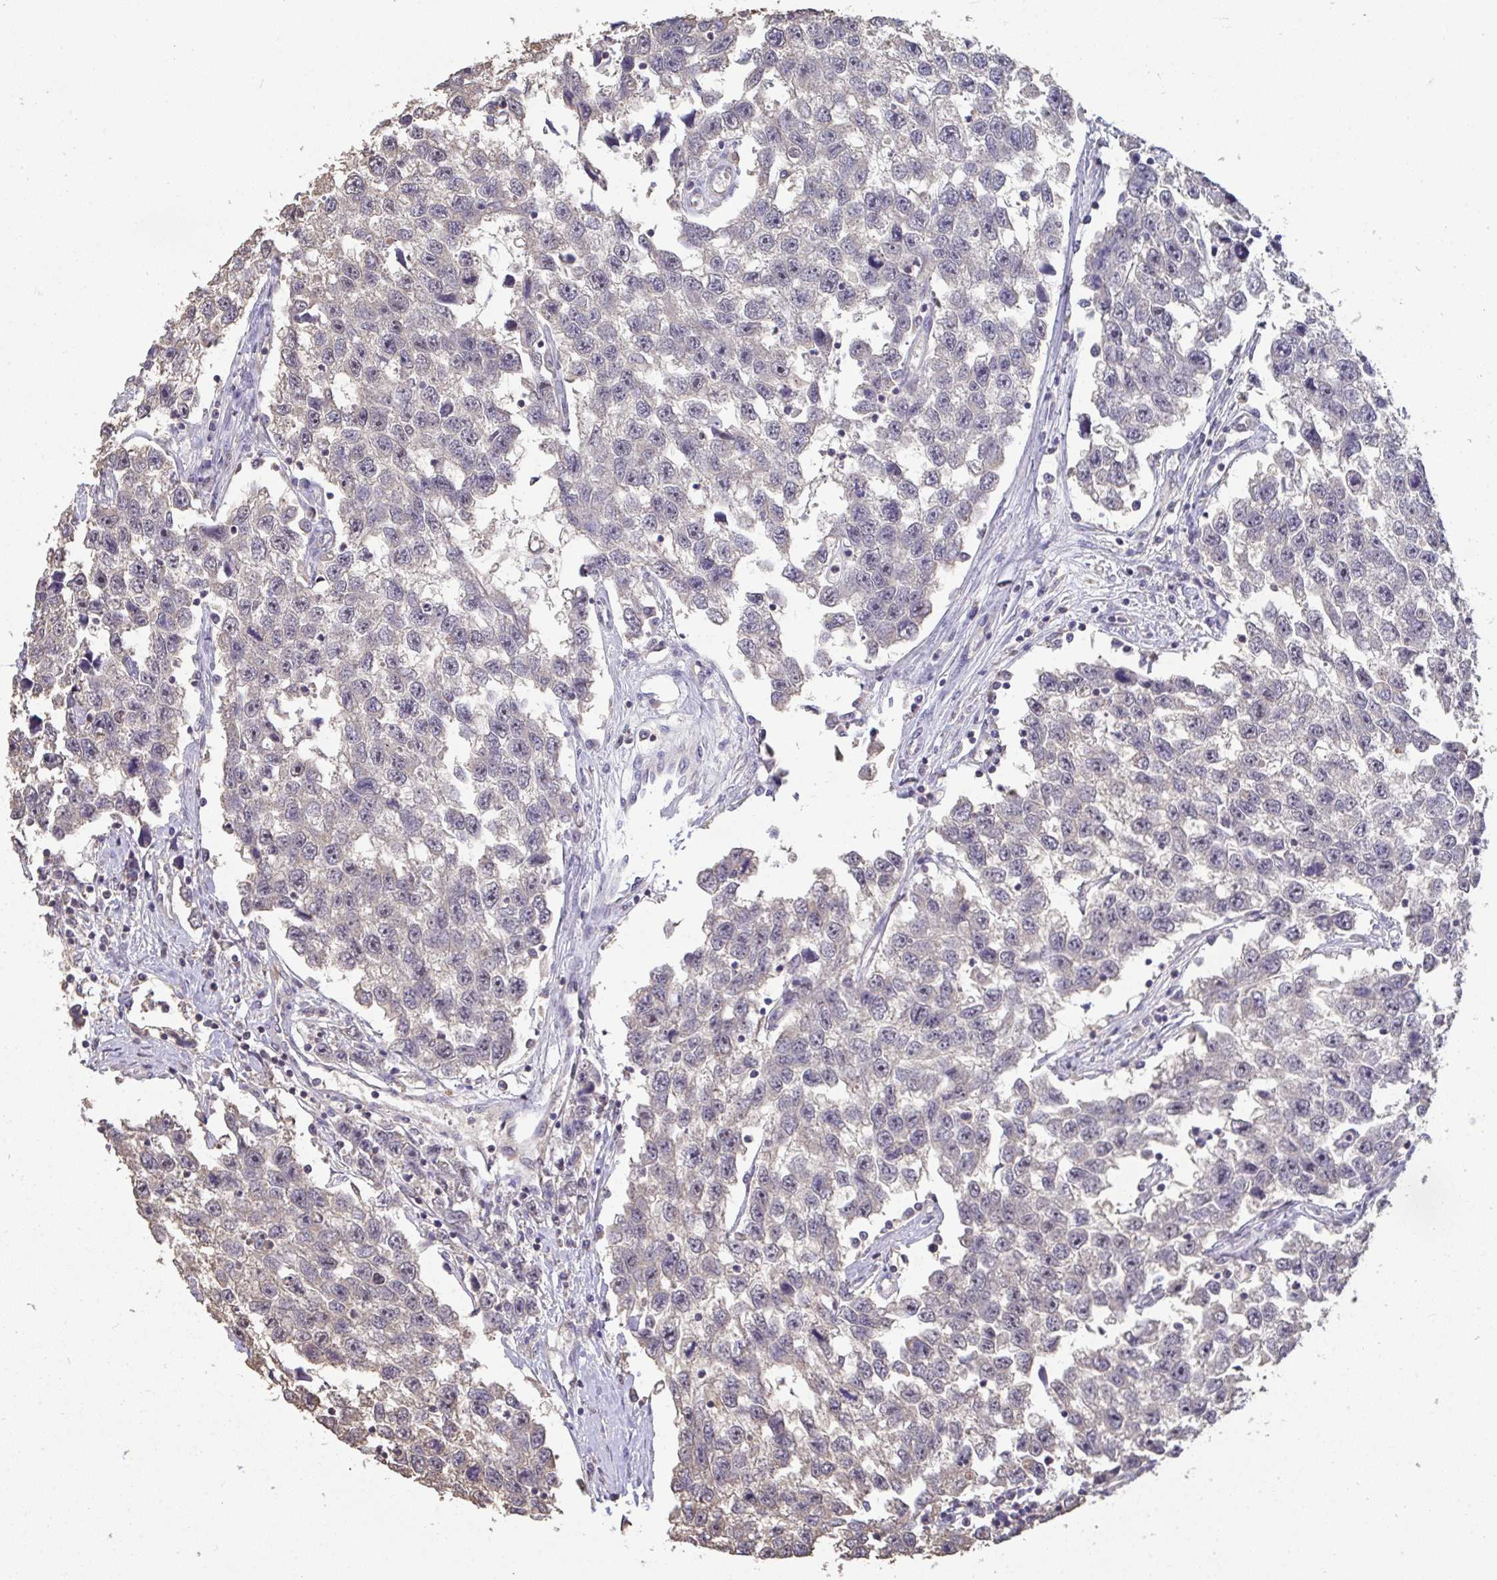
{"staining": {"intensity": "weak", "quantity": "<25%", "location": "nuclear"}, "tissue": "testis cancer", "cell_type": "Tumor cells", "image_type": "cancer", "snomed": [{"axis": "morphology", "description": "Seminoma, NOS"}, {"axis": "topography", "description": "Testis"}], "caption": "Immunohistochemical staining of human testis seminoma reveals no significant expression in tumor cells.", "gene": "SENP3", "patient": {"sex": "male", "age": 33}}